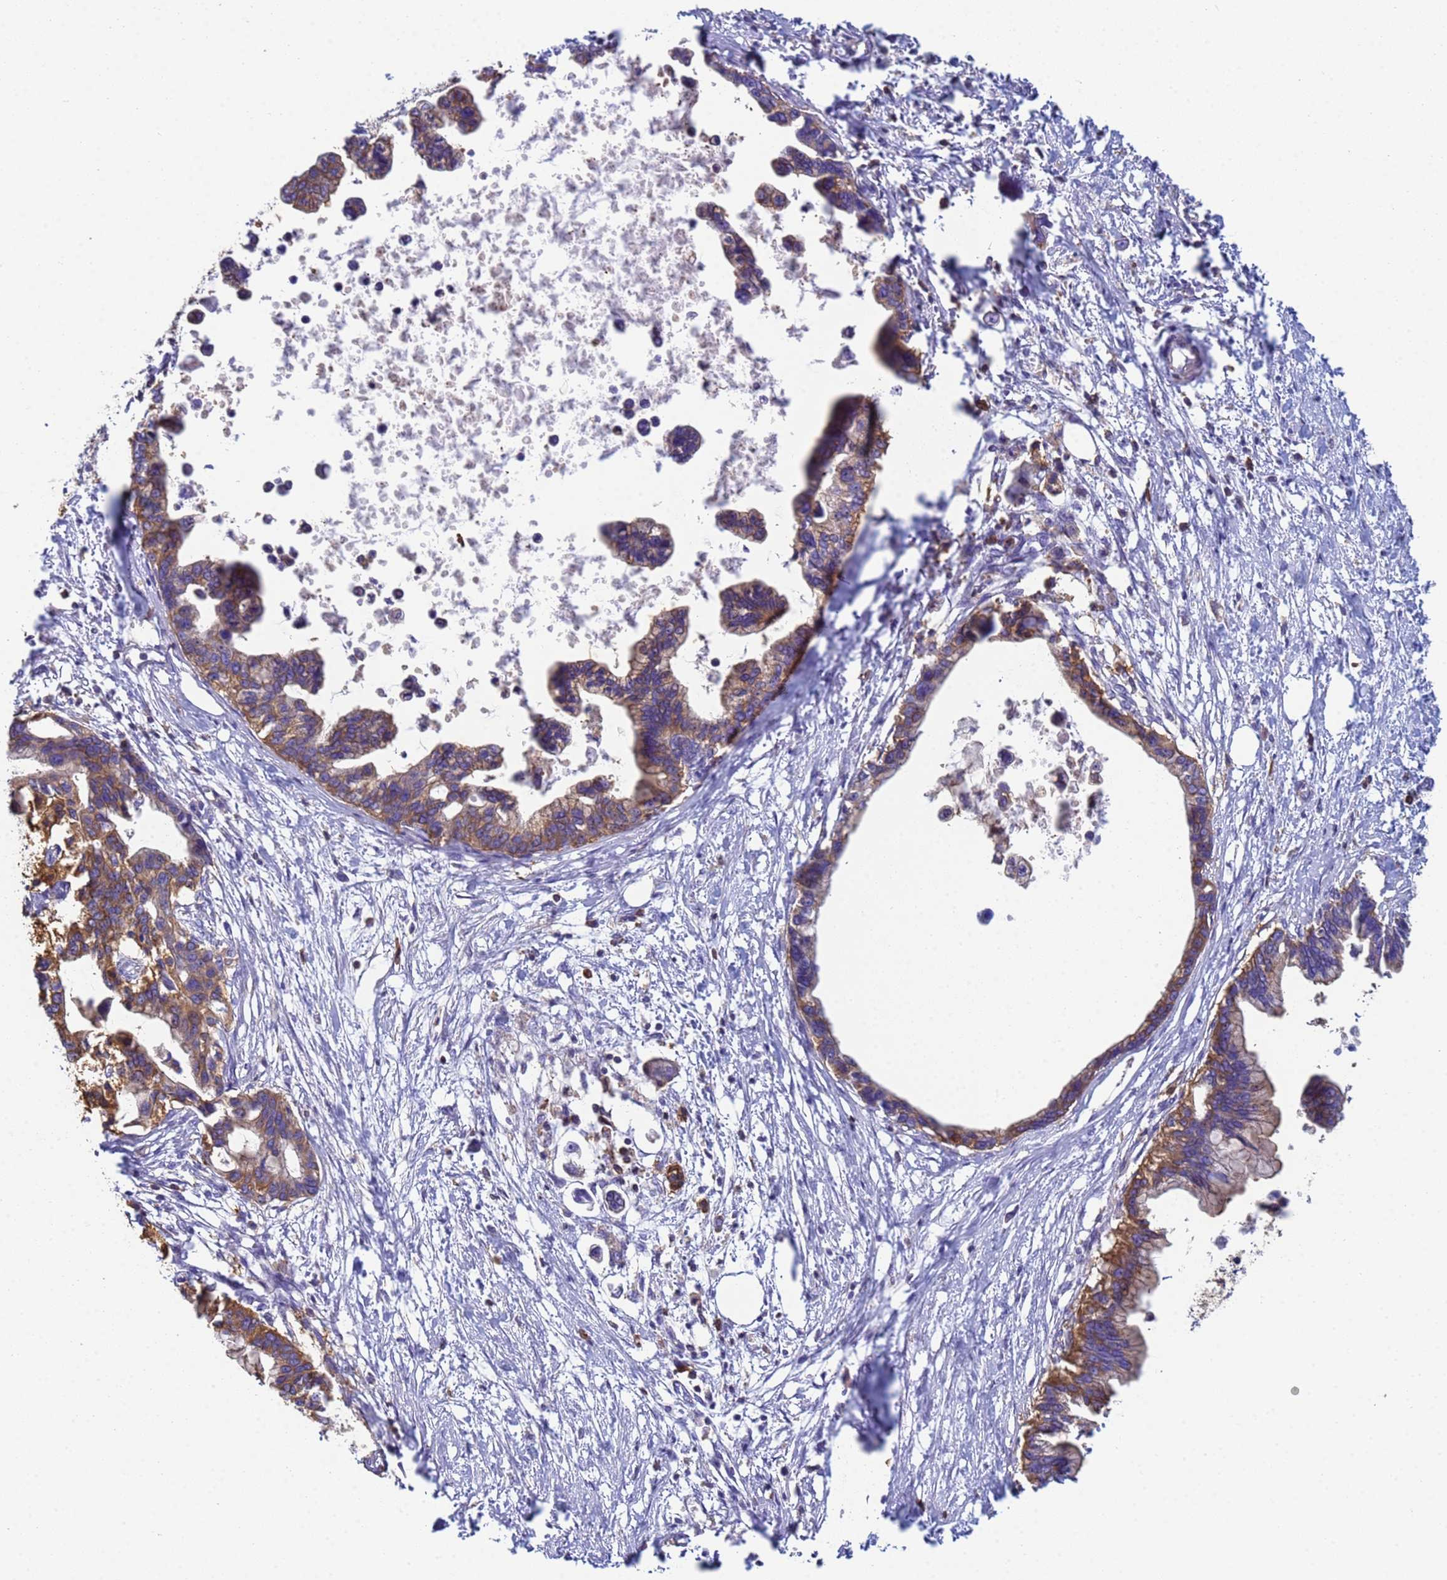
{"staining": {"intensity": "moderate", "quantity": ">75%", "location": "cytoplasmic/membranous"}, "tissue": "pancreatic cancer", "cell_type": "Tumor cells", "image_type": "cancer", "snomed": [{"axis": "morphology", "description": "Adenocarcinoma, NOS"}, {"axis": "topography", "description": "Pancreas"}], "caption": "Immunohistochemistry staining of pancreatic cancer (adenocarcinoma), which shows medium levels of moderate cytoplasmic/membranous expression in about >75% of tumor cells indicating moderate cytoplasmic/membranous protein staining. The staining was performed using DAB (brown) for protein detection and nuclei were counterstained in hematoxylin (blue).", "gene": "ZNG1B", "patient": {"sex": "female", "age": 83}}